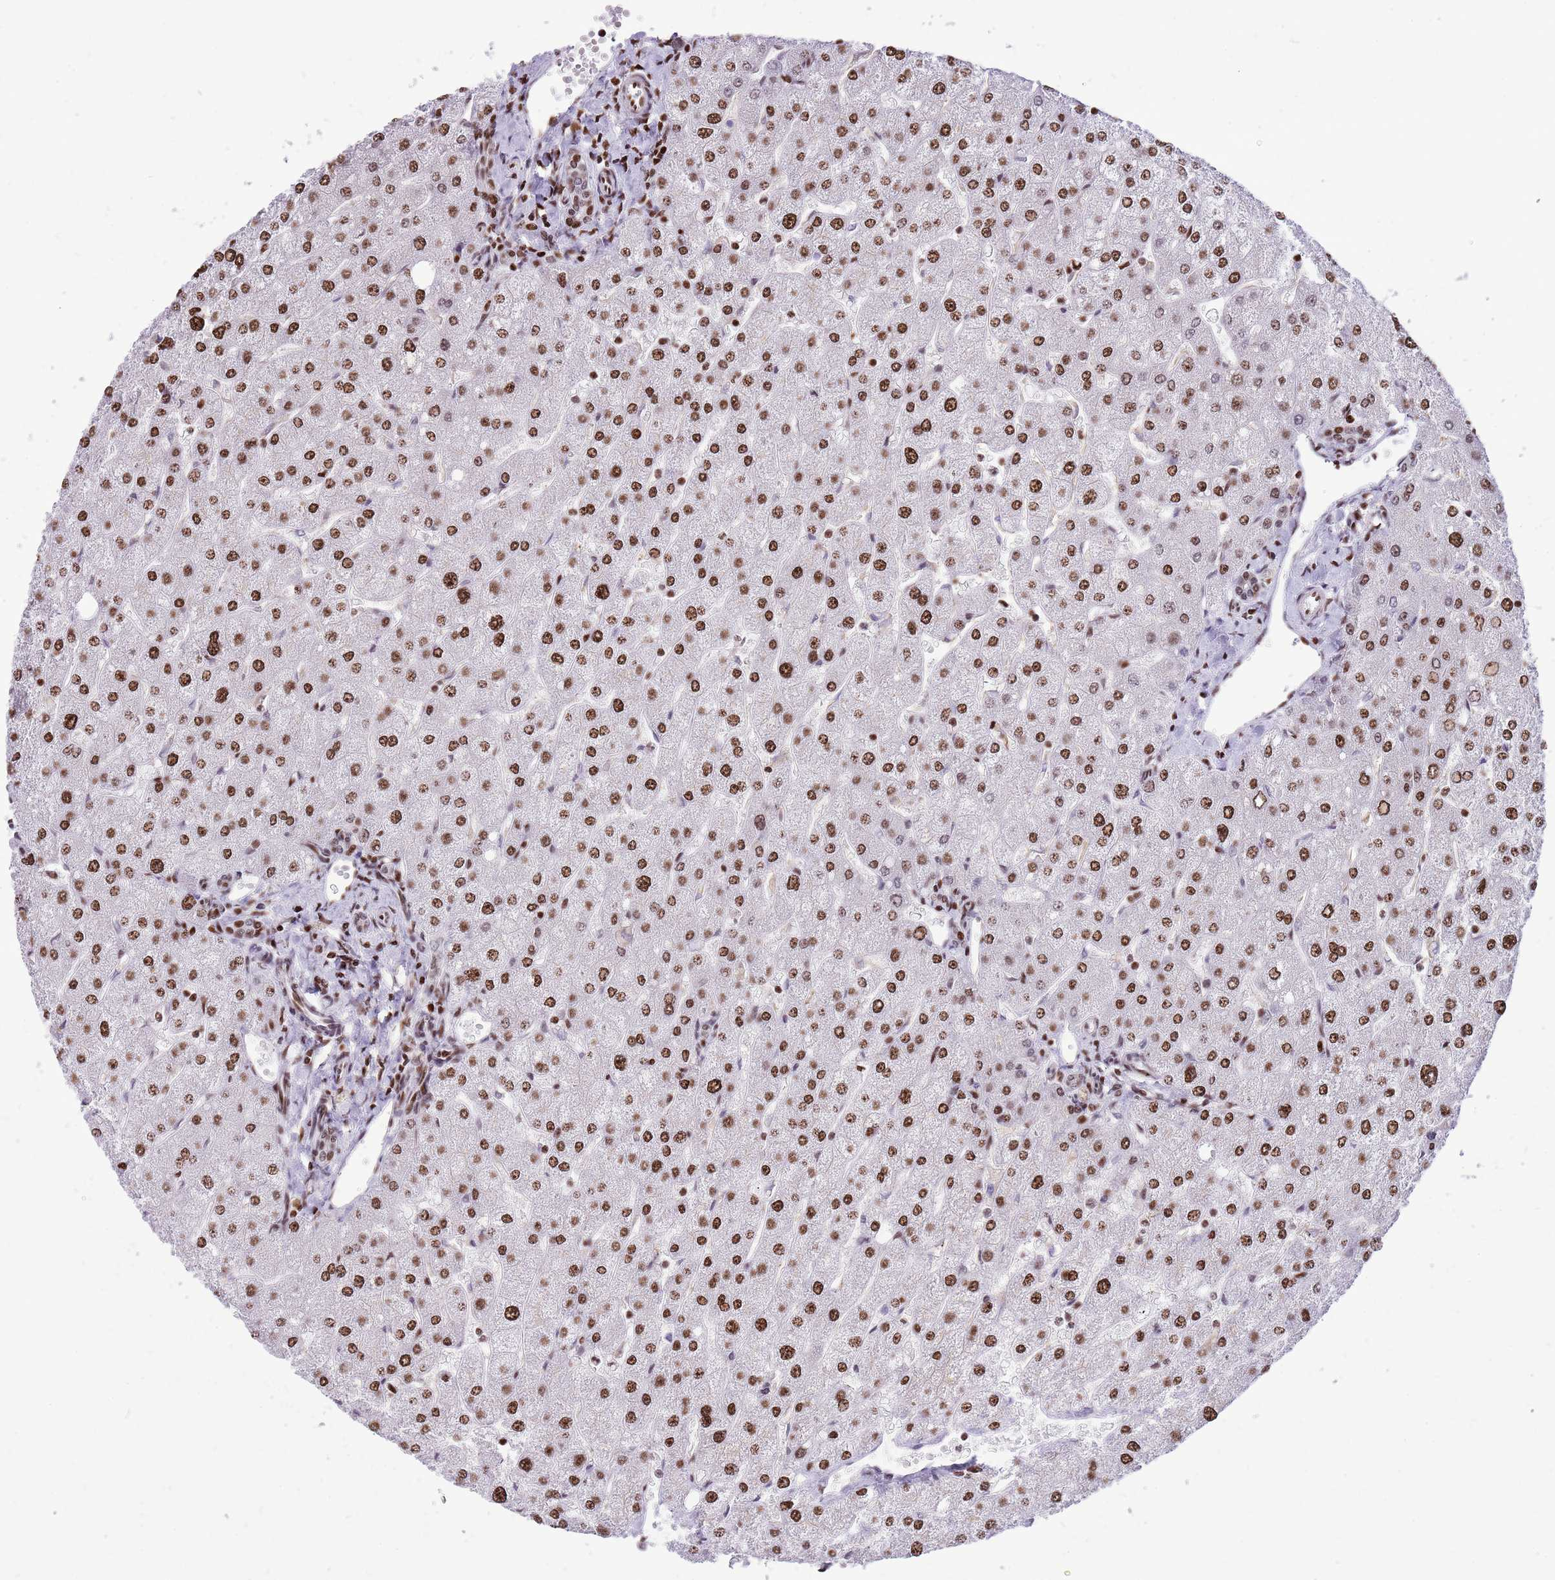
{"staining": {"intensity": "moderate", "quantity": ">75%", "location": "nuclear"}, "tissue": "liver", "cell_type": "Cholangiocytes", "image_type": "normal", "snomed": [{"axis": "morphology", "description": "Normal tissue, NOS"}, {"axis": "topography", "description": "Liver"}], "caption": "This photomicrograph displays unremarkable liver stained with immunohistochemistry to label a protein in brown. The nuclear of cholangiocytes show moderate positivity for the protein. Nuclei are counter-stained blue.", "gene": "WASHC4", "patient": {"sex": "male", "age": 55}}